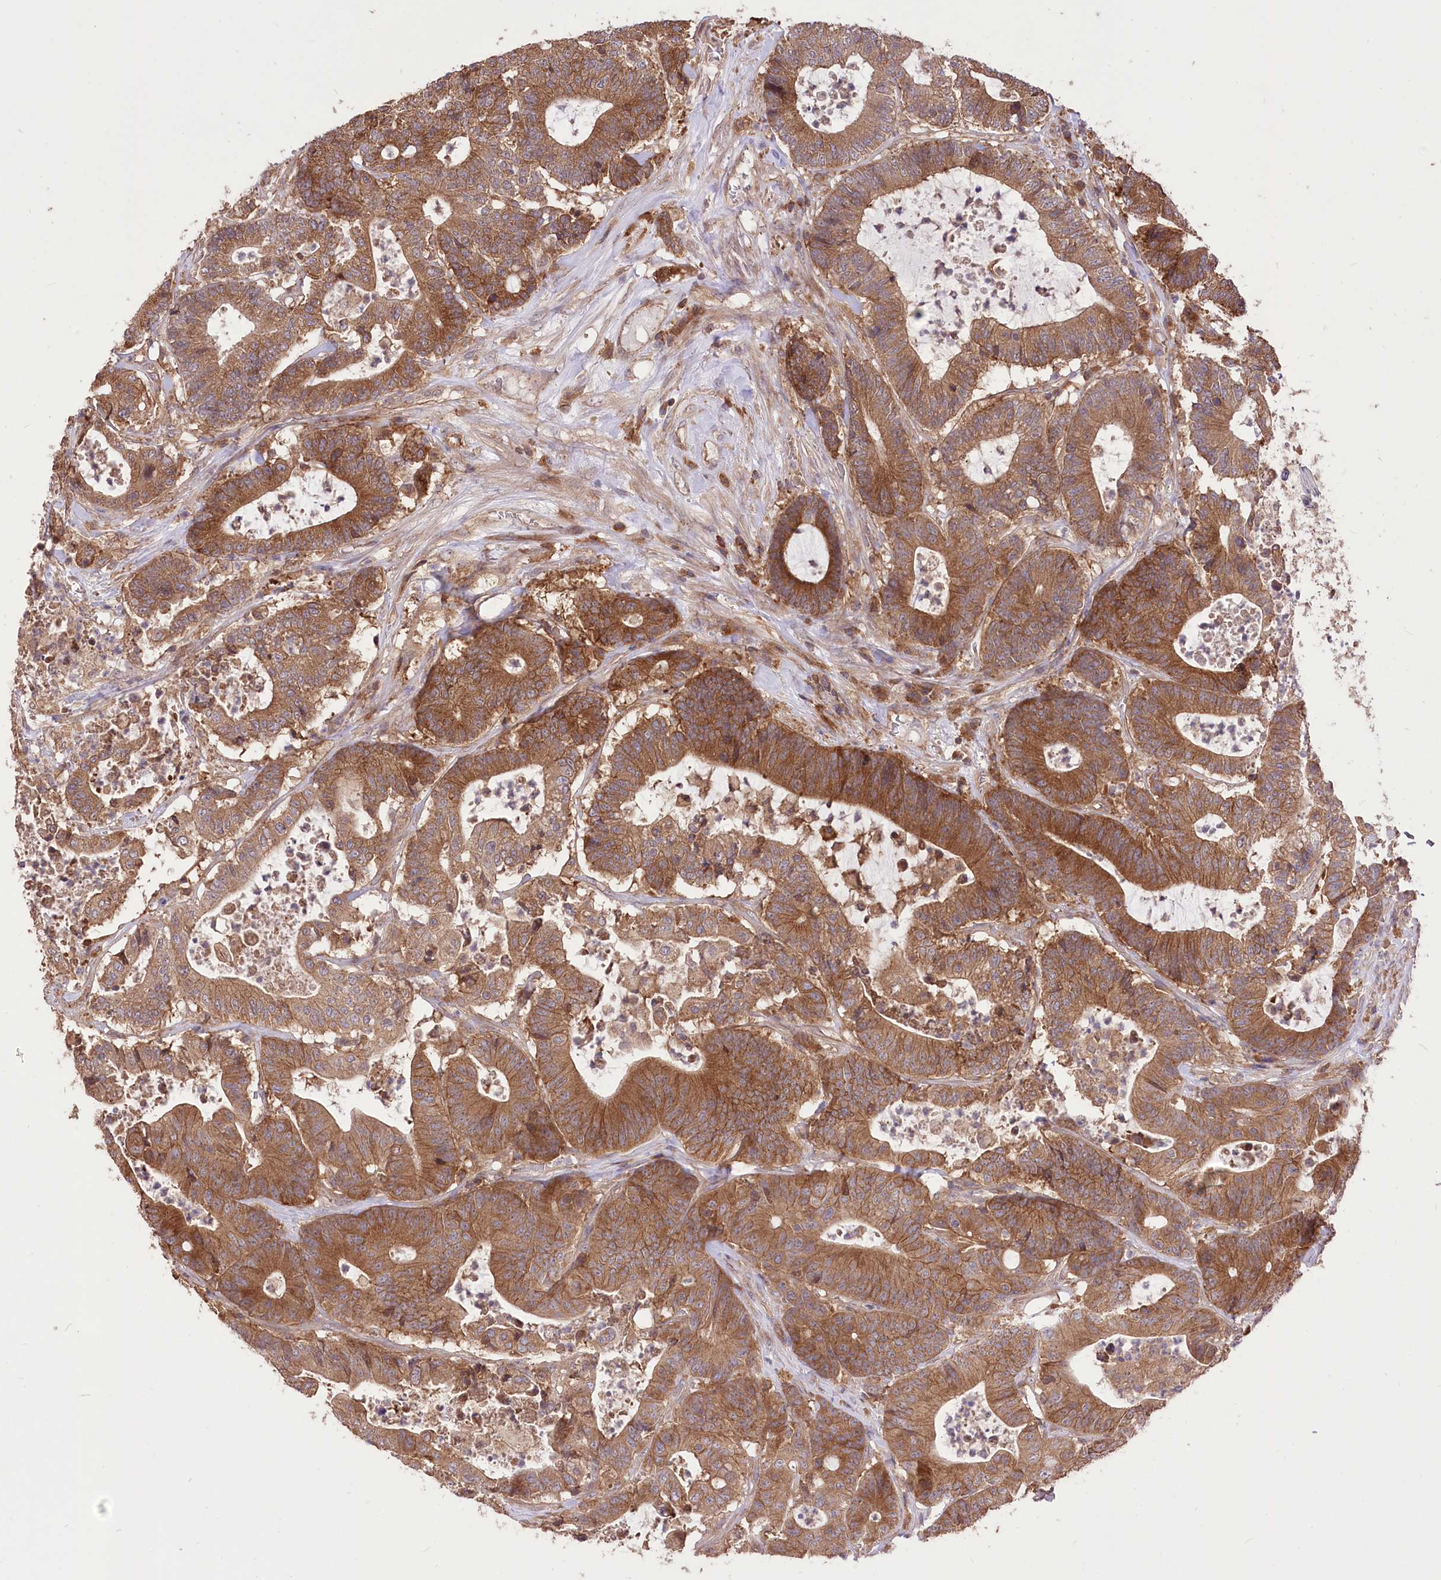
{"staining": {"intensity": "moderate", "quantity": ">75%", "location": "cytoplasmic/membranous"}, "tissue": "colorectal cancer", "cell_type": "Tumor cells", "image_type": "cancer", "snomed": [{"axis": "morphology", "description": "Adenocarcinoma, NOS"}, {"axis": "topography", "description": "Colon"}], "caption": "An image of colorectal adenocarcinoma stained for a protein exhibits moderate cytoplasmic/membranous brown staining in tumor cells. (Brightfield microscopy of DAB IHC at high magnification).", "gene": "XYLB", "patient": {"sex": "female", "age": 84}}